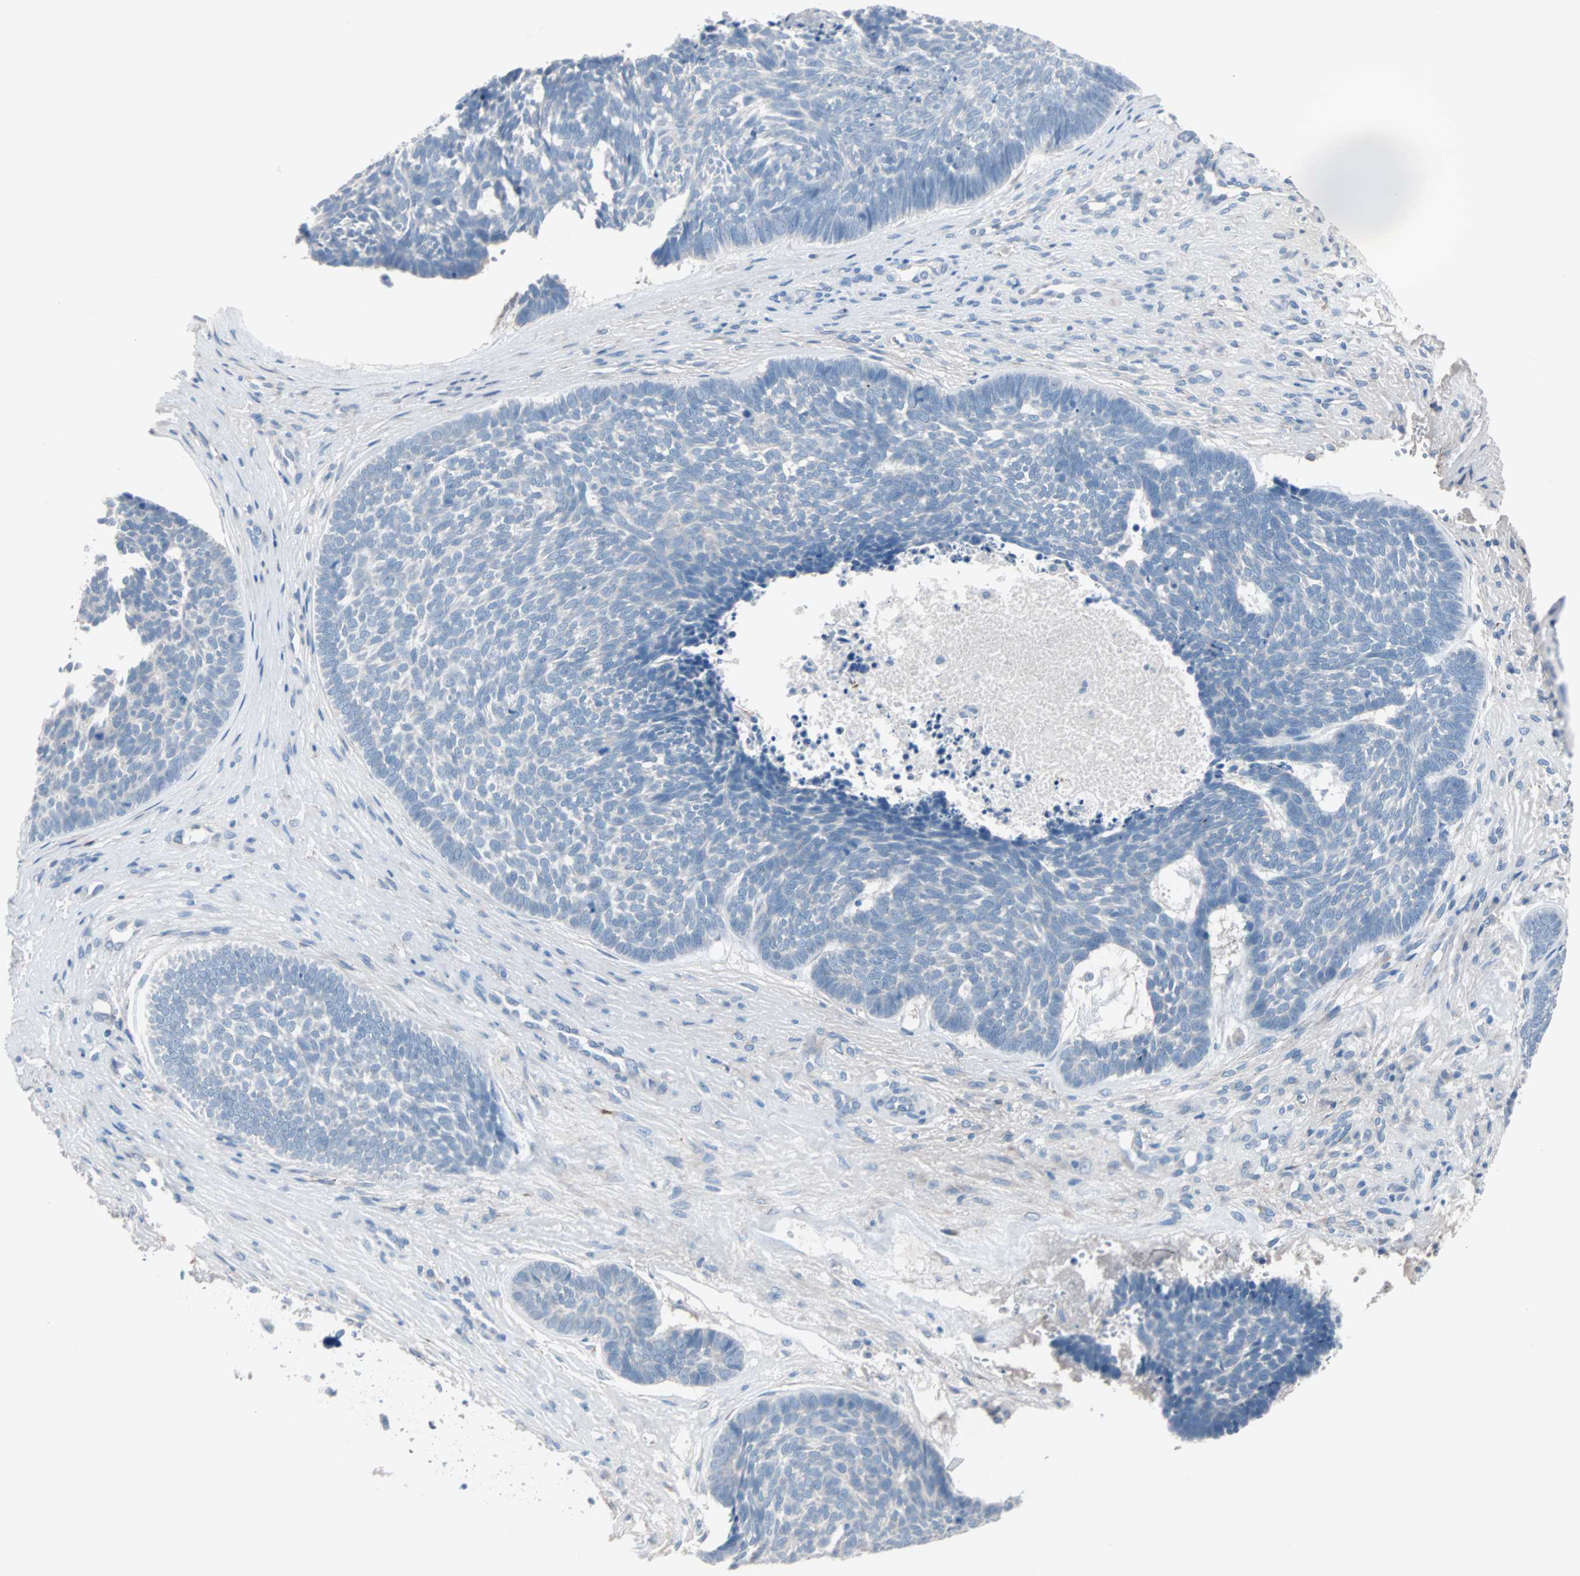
{"staining": {"intensity": "negative", "quantity": "none", "location": "none"}, "tissue": "skin cancer", "cell_type": "Tumor cells", "image_type": "cancer", "snomed": [{"axis": "morphology", "description": "Basal cell carcinoma"}, {"axis": "topography", "description": "Skin"}], "caption": "This is a histopathology image of immunohistochemistry (IHC) staining of skin cancer, which shows no expression in tumor cells. Brightfield microscopy of IHC stained with DAB (brown) and hematoxylin (blue), captured at high magnification.", "gene": "ULBP1", "patient": {"sex": "male", "age": 84}}